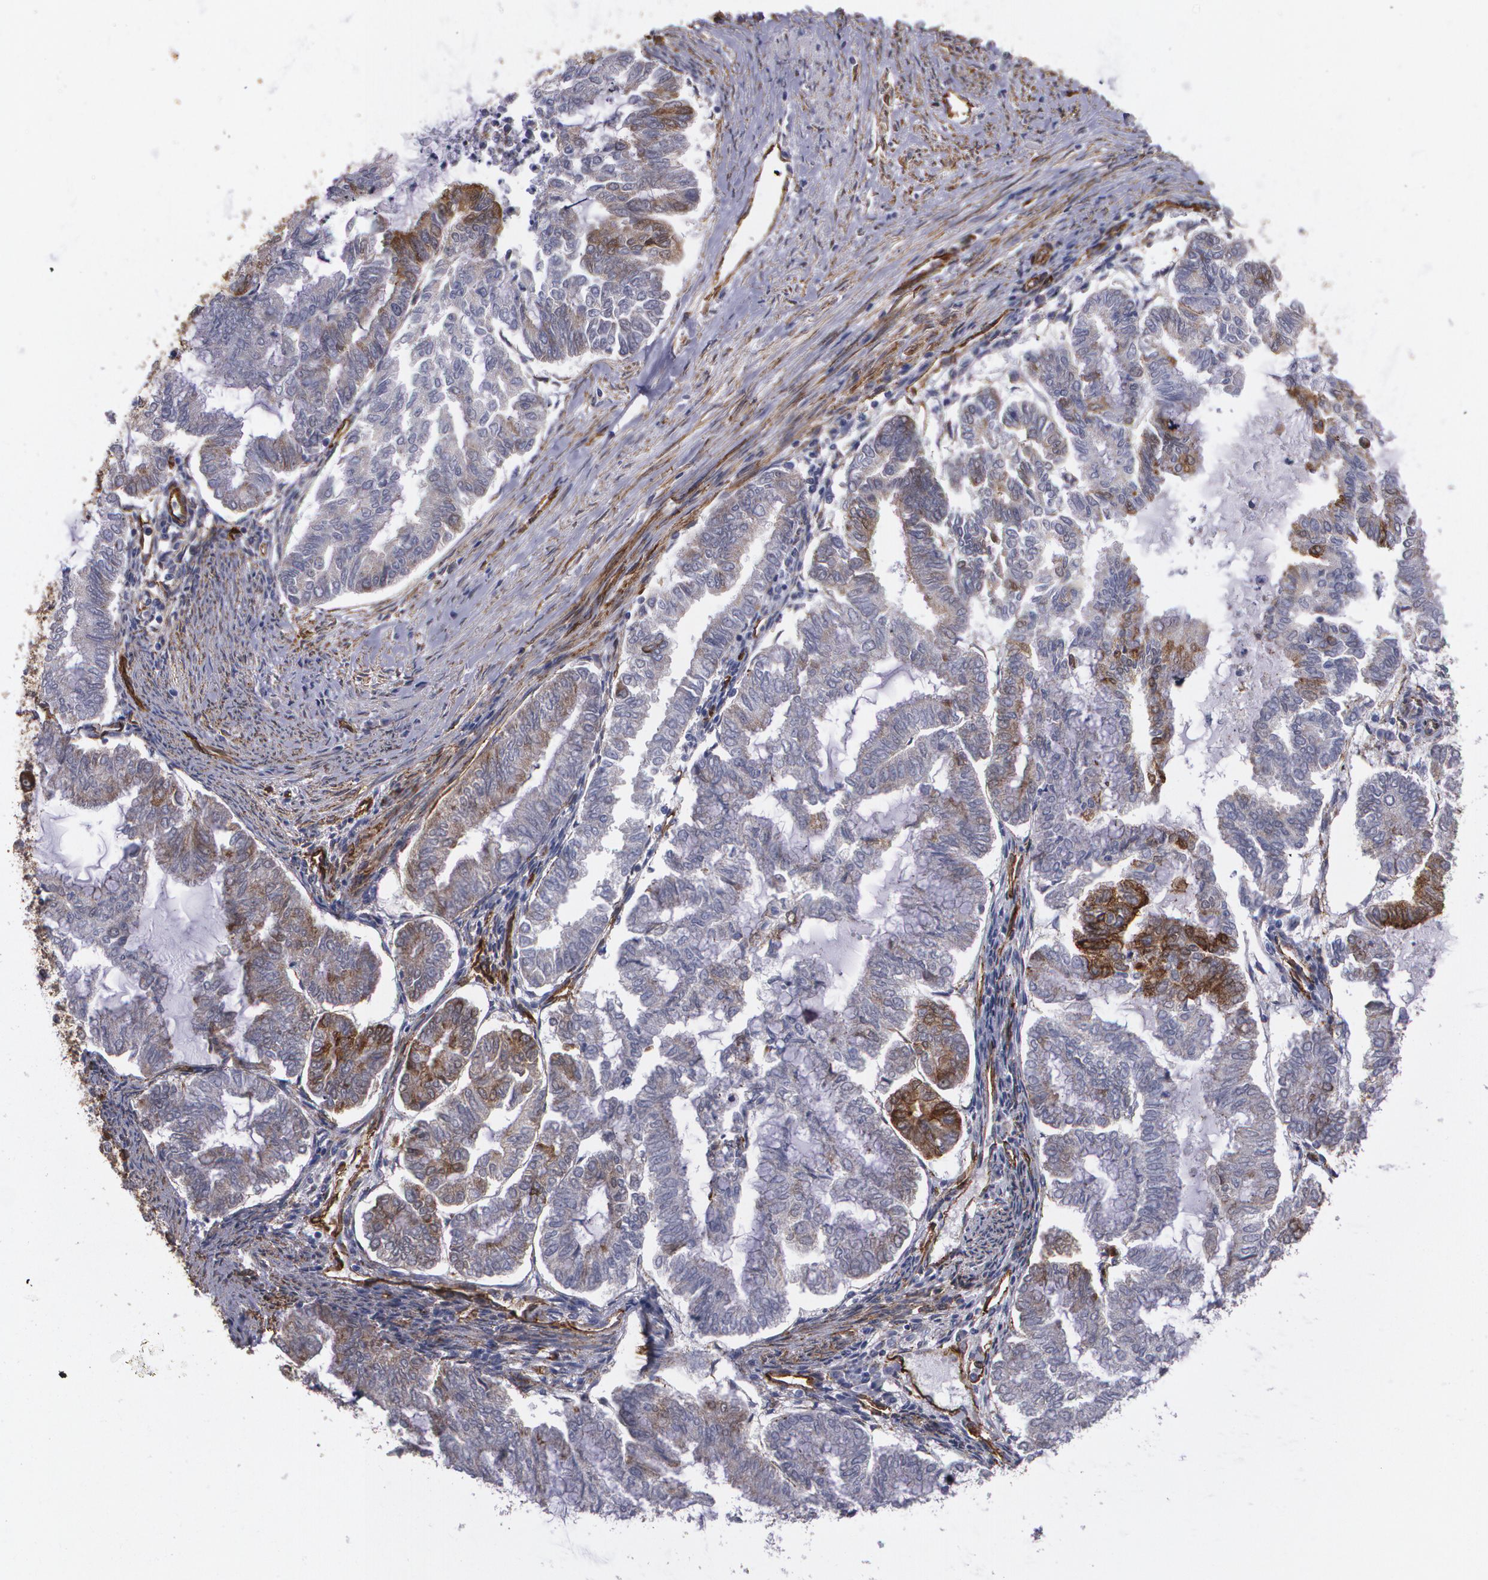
{"staining": {"intensity": "moderate", "quantity": "<25%", "location": "cytoplasmic/membranous"}, "tissue": "endometrial cancer", "cell_type": "Tumor cells", "image_type": "cancer", "snomed": [{"axis": "morphology", "description": "Adenocarcinoma, NOS"}, {"axis": "topography", "description": "Endometrium"}], "caption": "A low amount of moderate cytoplasmic/membranous staining is appreciated in about <25% of tumor cells in endometrial adenocarcinoma tissue. The protein is shown in brown color, while the nuclei are stained blue.", "gene": "TJP1", "patient": {"sex": "female", "age": 79}}